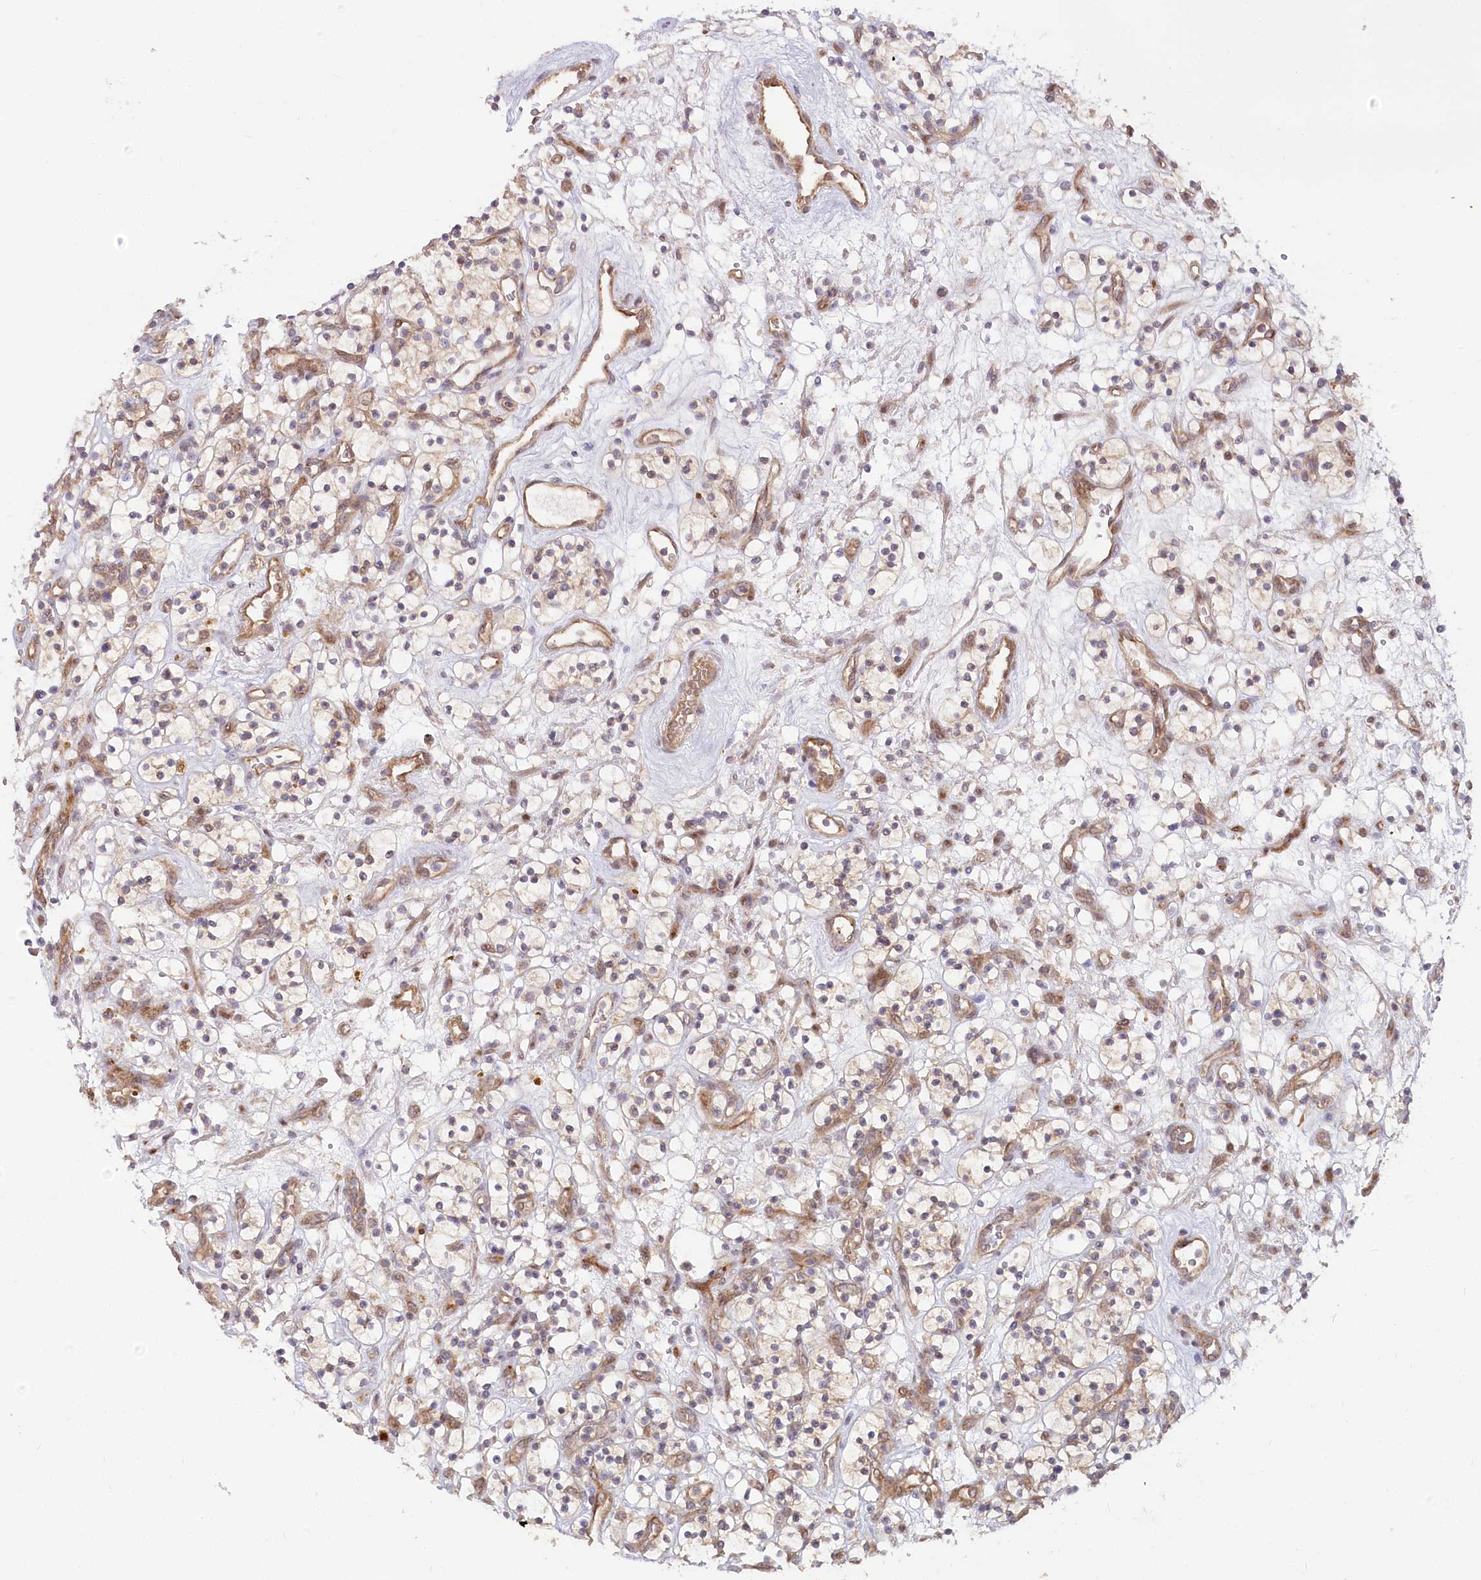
{"staining": {"intensity": "negative", "quantity": "none", "location": "none"}, "tissue": "renal cancer", "cell_type": "Tumor cells", "image_type": "cancer", "snomed": [{"axis": "morphology", "description": "Adenocarcinoma, NOS"}, {"axis": "topography", "description": "Kidney"}], "caption": "DAB (3,3'-diaminobenzidine) immunohistochemical staining of human renal adenocarcinoma displays no significant expression in tumor cells.", "gene": "CEP70", "patient": {"sex": "female", "age": 57}}